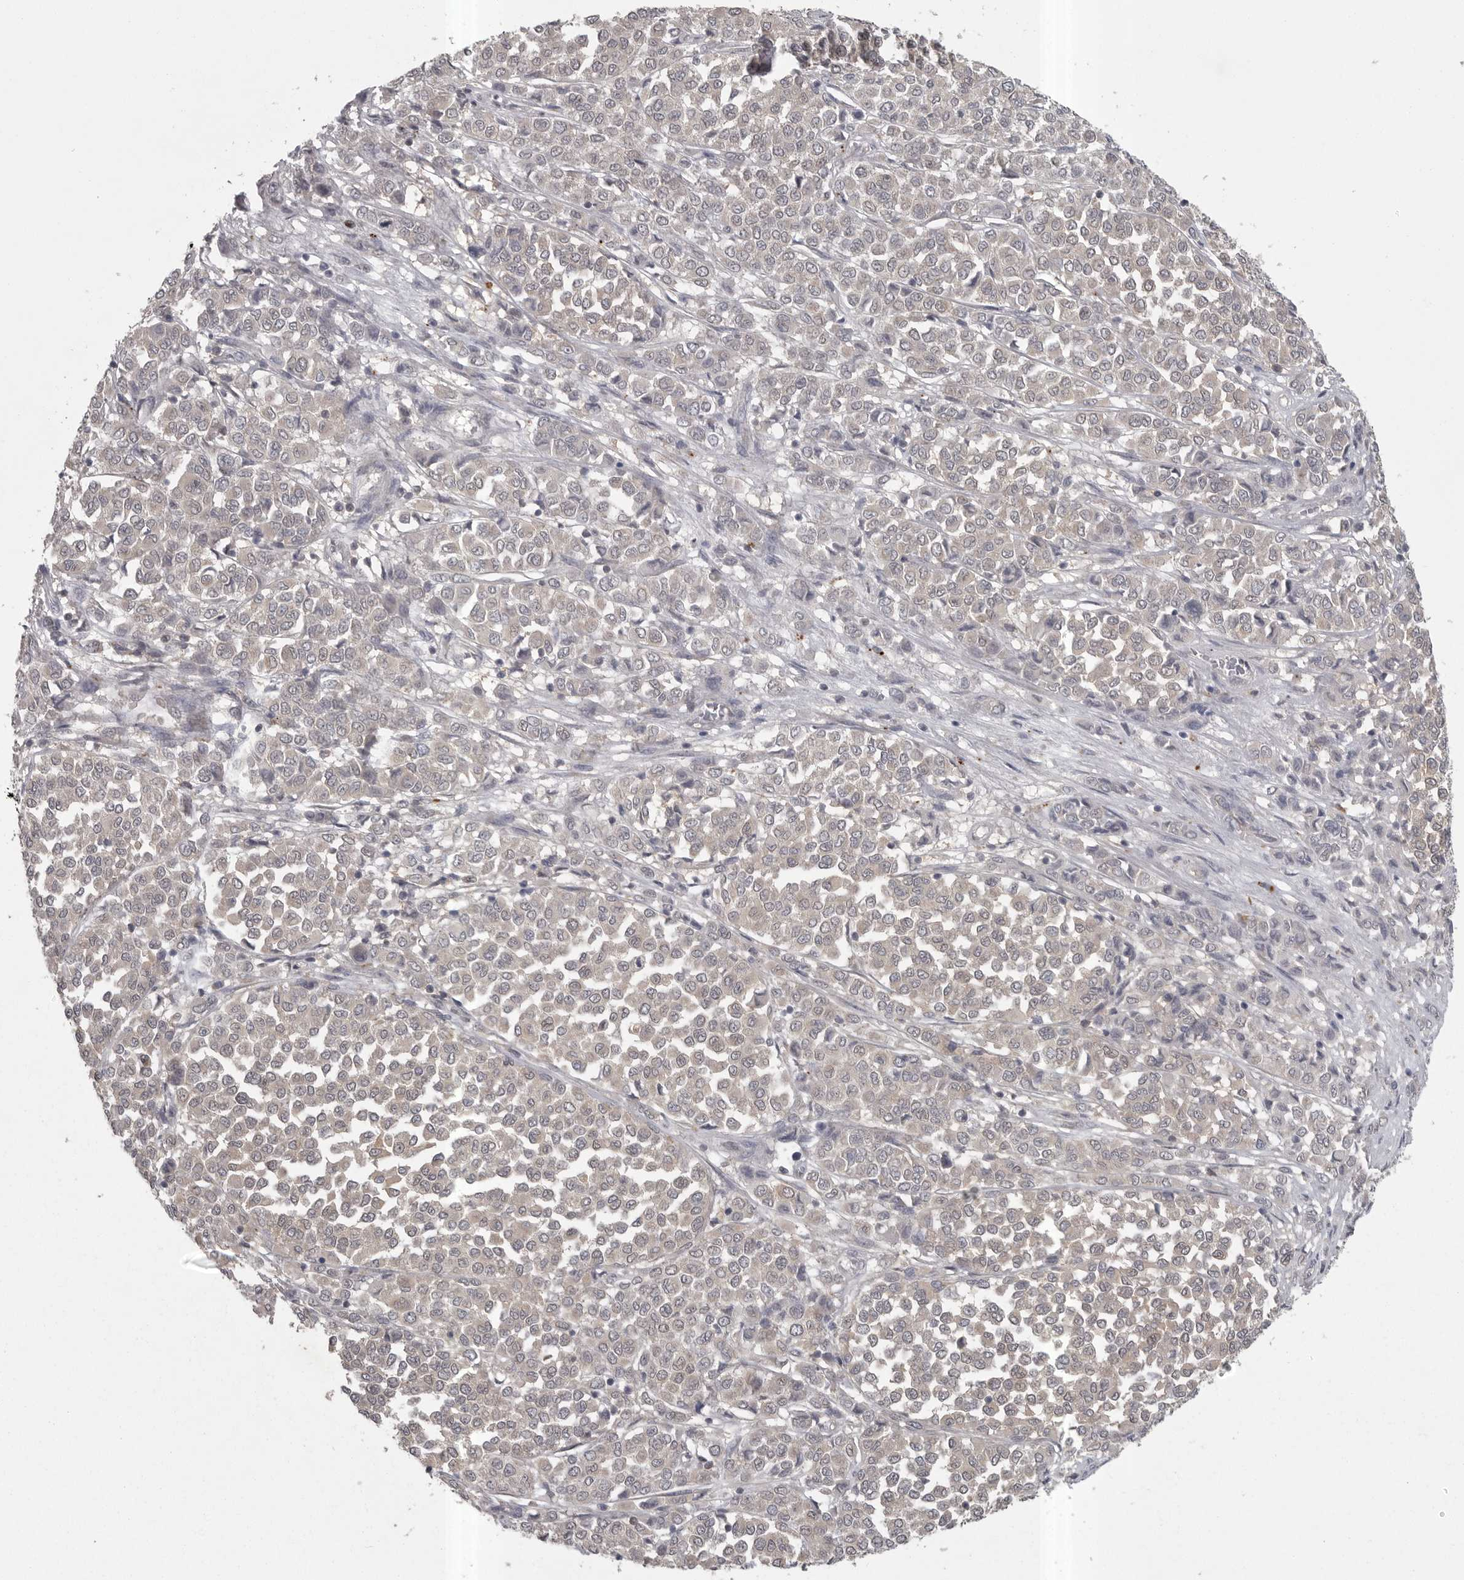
{"staining": {"intensity": "negative", "quantity": "none", "location": "none"}, "tissue": "melanoma", "cell_type": "Tumor cells", "image_type": "cancer", "snomed": [{"axis": "morphology", "description": "Malignant melanoma, Metastatic site"}, {"axis": "topography", "description": "Pancreas"}], "caption": "Photomicrograph shows no protein expression in tumor cells of melanoma tissue. The staining is performed using DAB (3,3'-diaminobenzidine) brown chromogen with nuclei counter-stained in using hematoxylin.", "gene": "PHF13", "patient": {"sex": "female", "age": 30}}